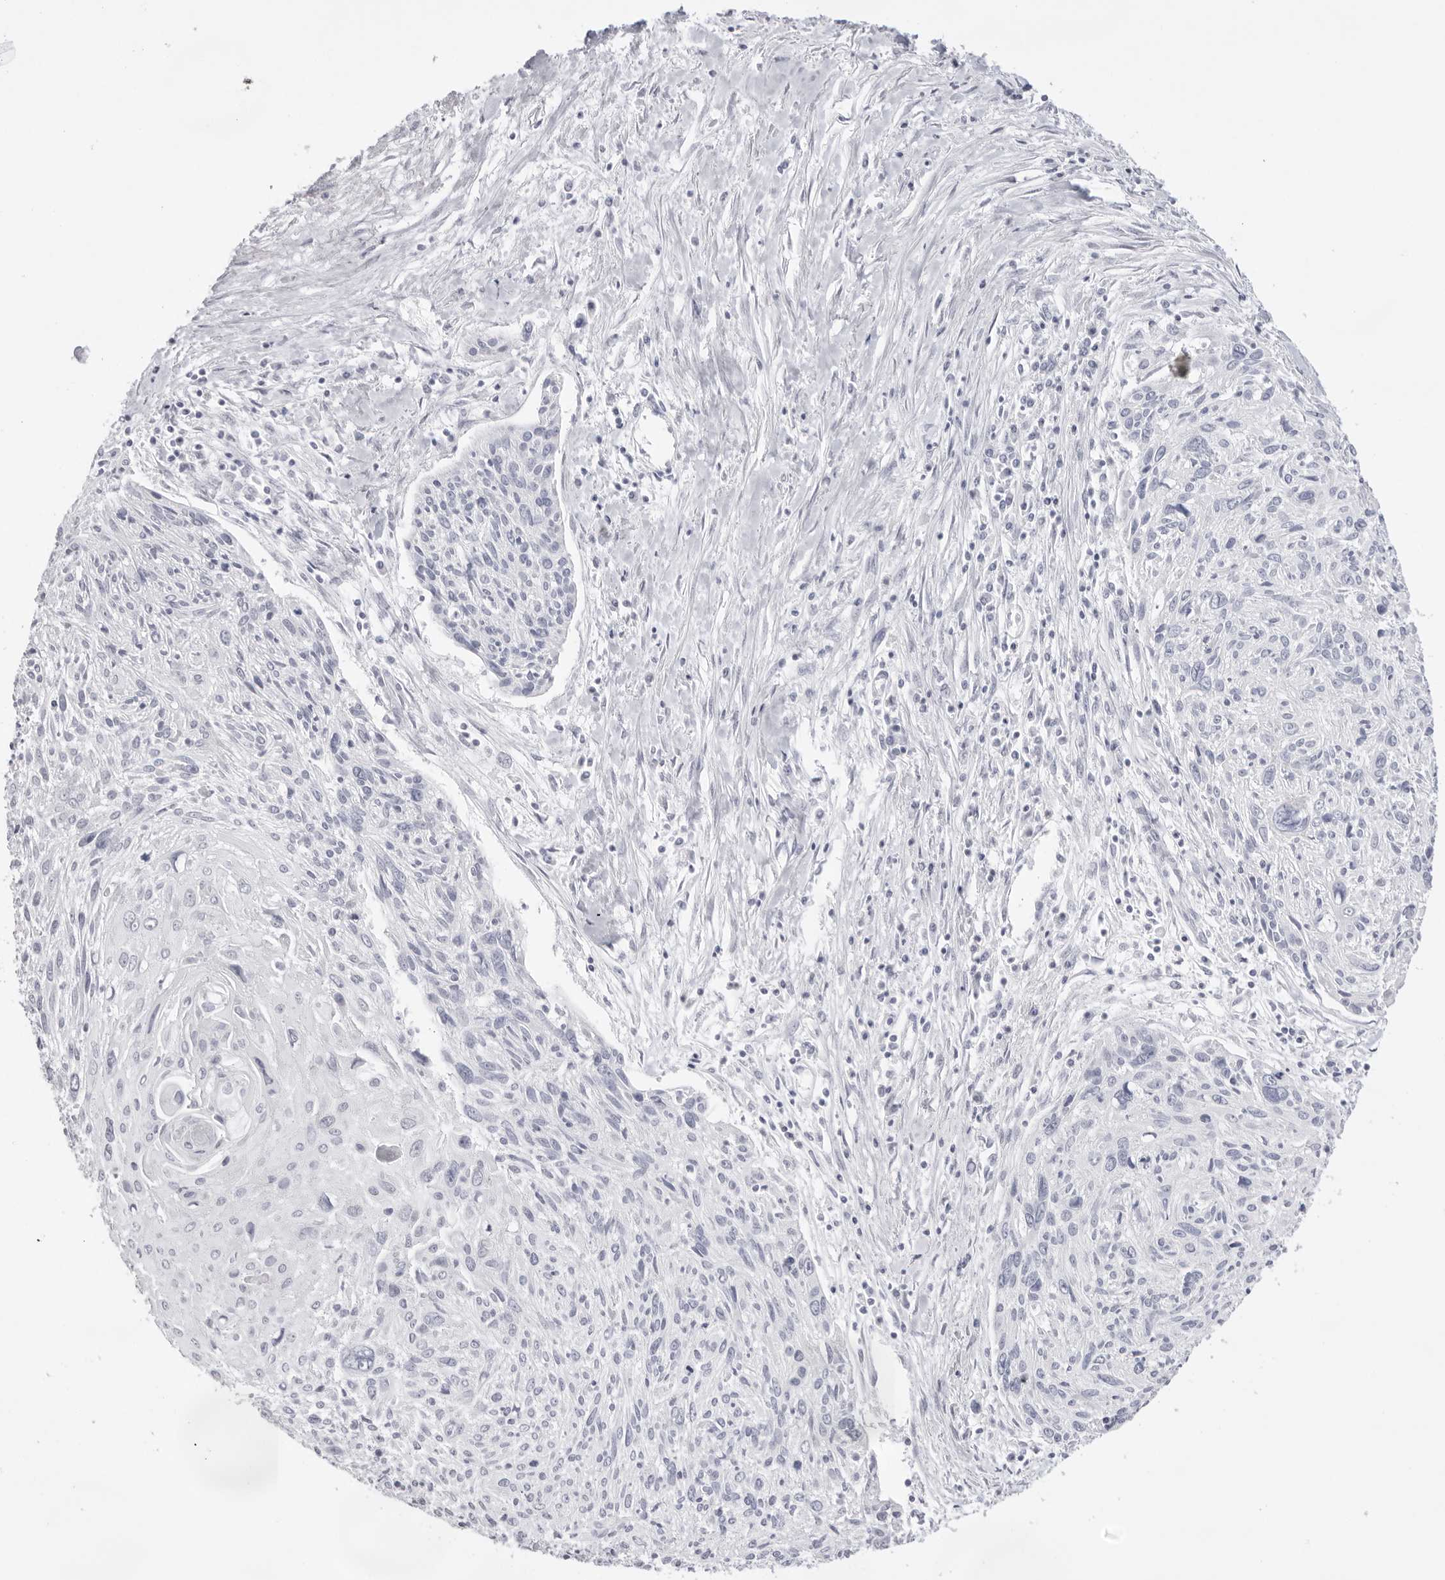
{"staining": {"intensity": "negative", "quantity": "none", "location": "none"}, "tissue": "cervical cancer", "cell_type": "Tumor cells", "image_type": "cancer", "snomed": [{"axis": "morphology", "description": "Squamous cell carcinoma, NOS"}, {"axis": "topography", "description": "Cervix"}], "caption": "This is an immunohistochemistry (IHC) histopathology image of cervical cancer. There is no positivity in tumor cells.", "gene": "KLK12", "patient": {"sex": "female", "age": 51}}